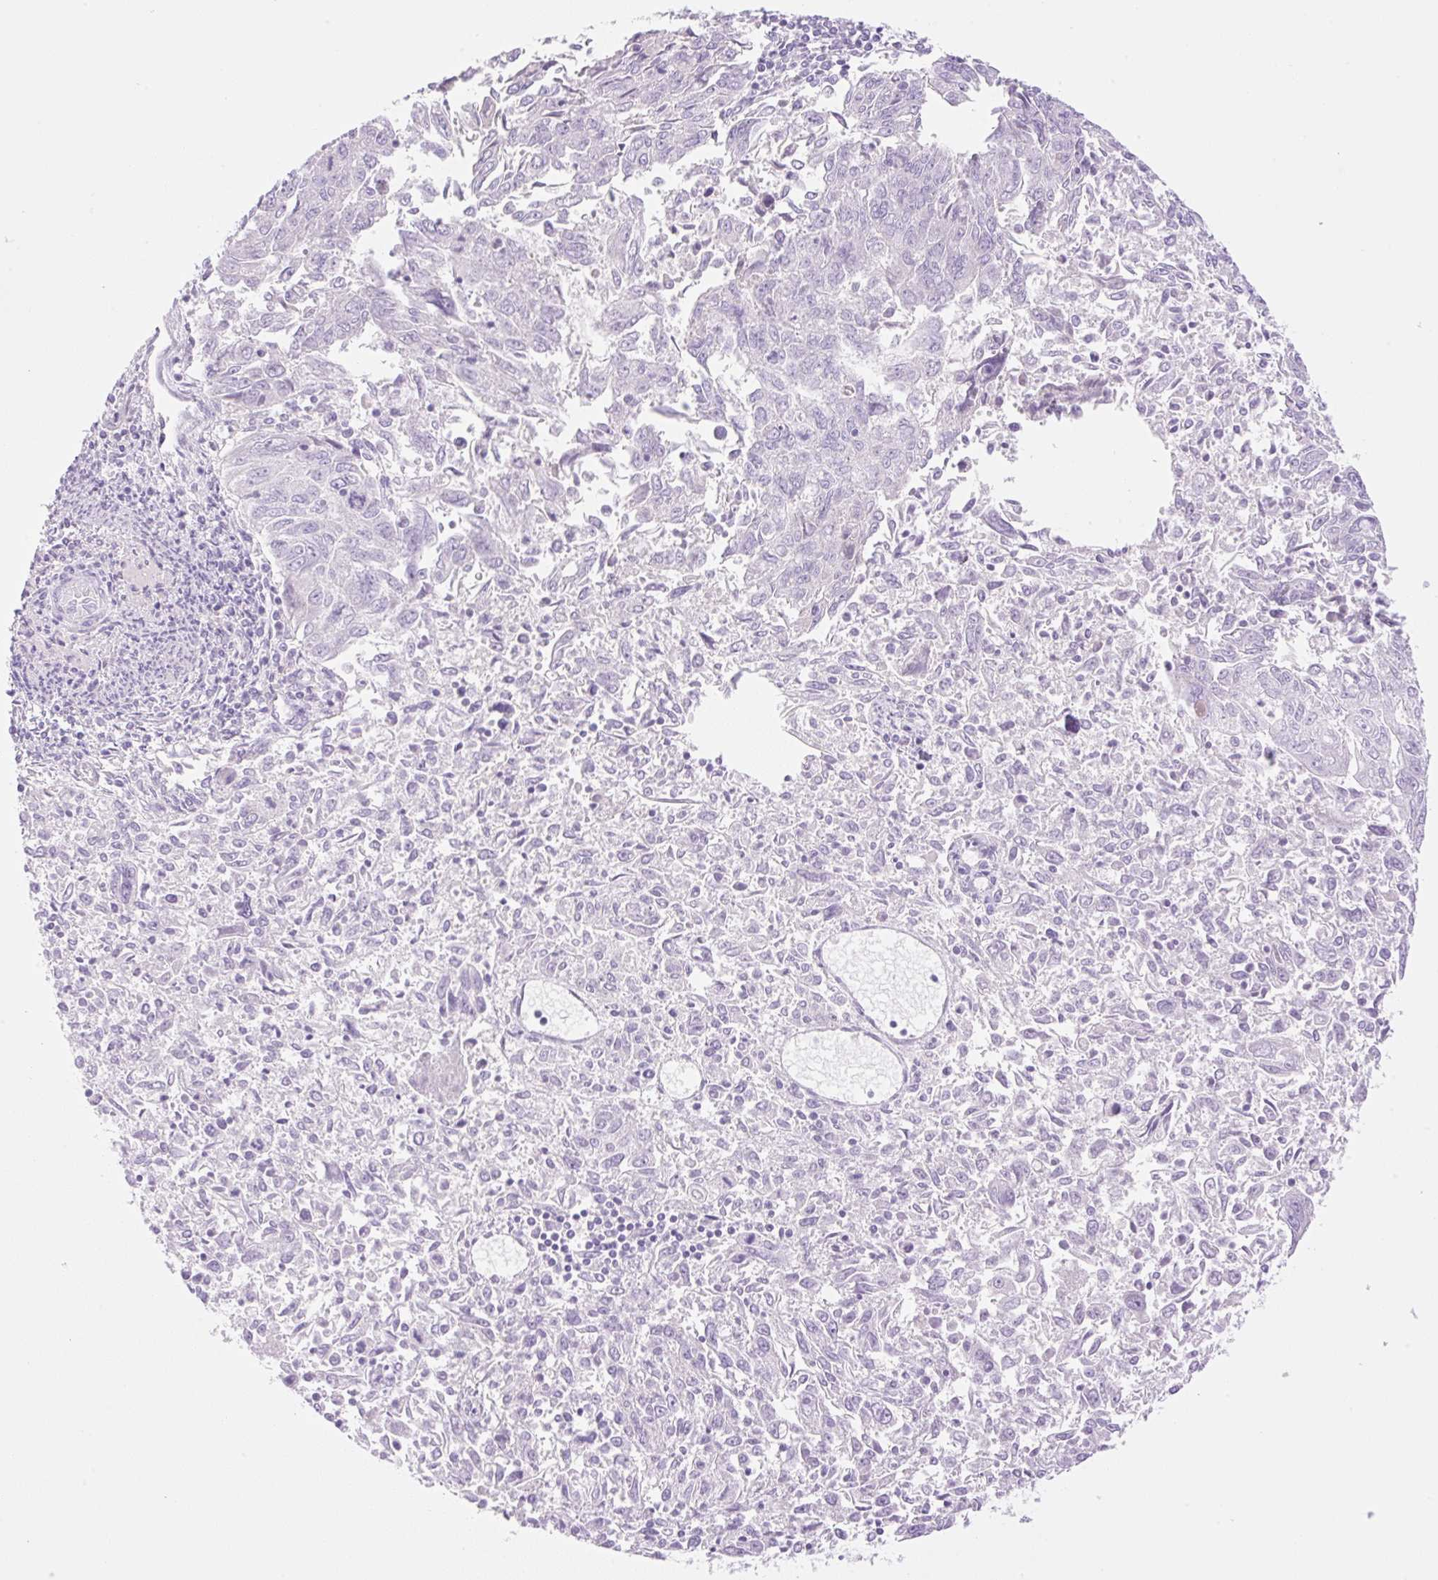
{"staining": {"intensity": "negative", "quantity": "none", "location": "none"}, "tissue": "endometrial cancer", "cell_type": "Tumor cells", "image_type": "cancer", "snomed": [{"axis": "morphology", "description": "Adenocarcinoma, NOS"}, {"axis": "topography", "description": "Endometrium"}], "caption": "There is no significant staining in tumor cells of endometrial cancer.", "gene": "PALM3", "patient": {"sex": "female", "age": 42}}